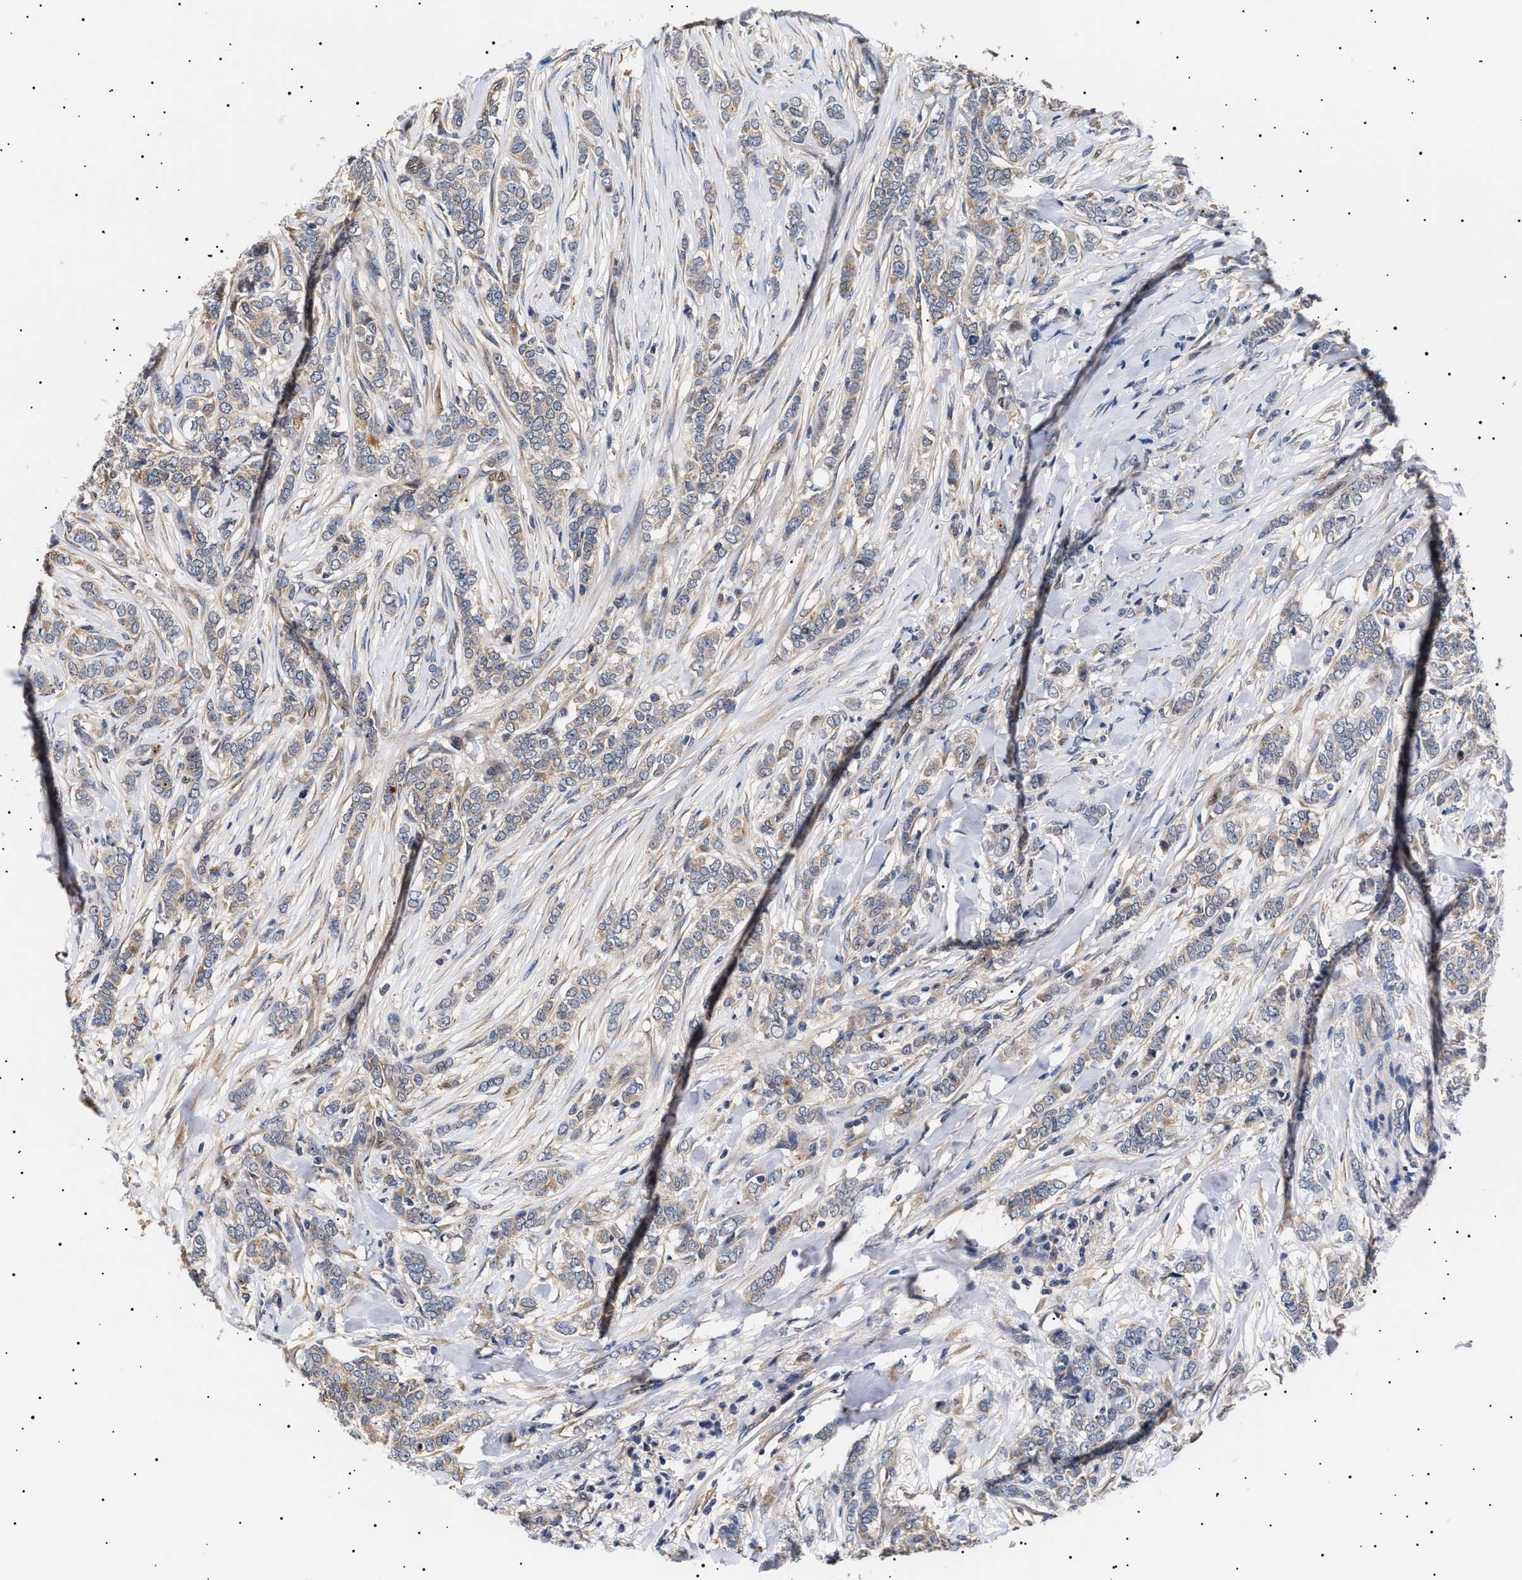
{"staining": {"intensity": "weak", "quantity": "25%-75%", "location": "cytoplasmic/membranous"}, "tissue": "breast cancer", "cell_type": "Tumor cells", "image_type": "cancer", "snomed": [{"axis": "morphology", "description": "Lobular carcinoma"}, {"axis": "topography", "description": "Skin"}, {"axis": "topography", "description": "Breast"}], "caption": "IHC (DAB (3,3'-diaminobenzidine)) staining of human breast cancer (lobular carcinoma) demonstrates weak cytoplasmic/membranous protein staining in approximately 25%-75% of tumor cells.", "gene": "KRBA1", "patient": {"sex": "female", "age": 46}}